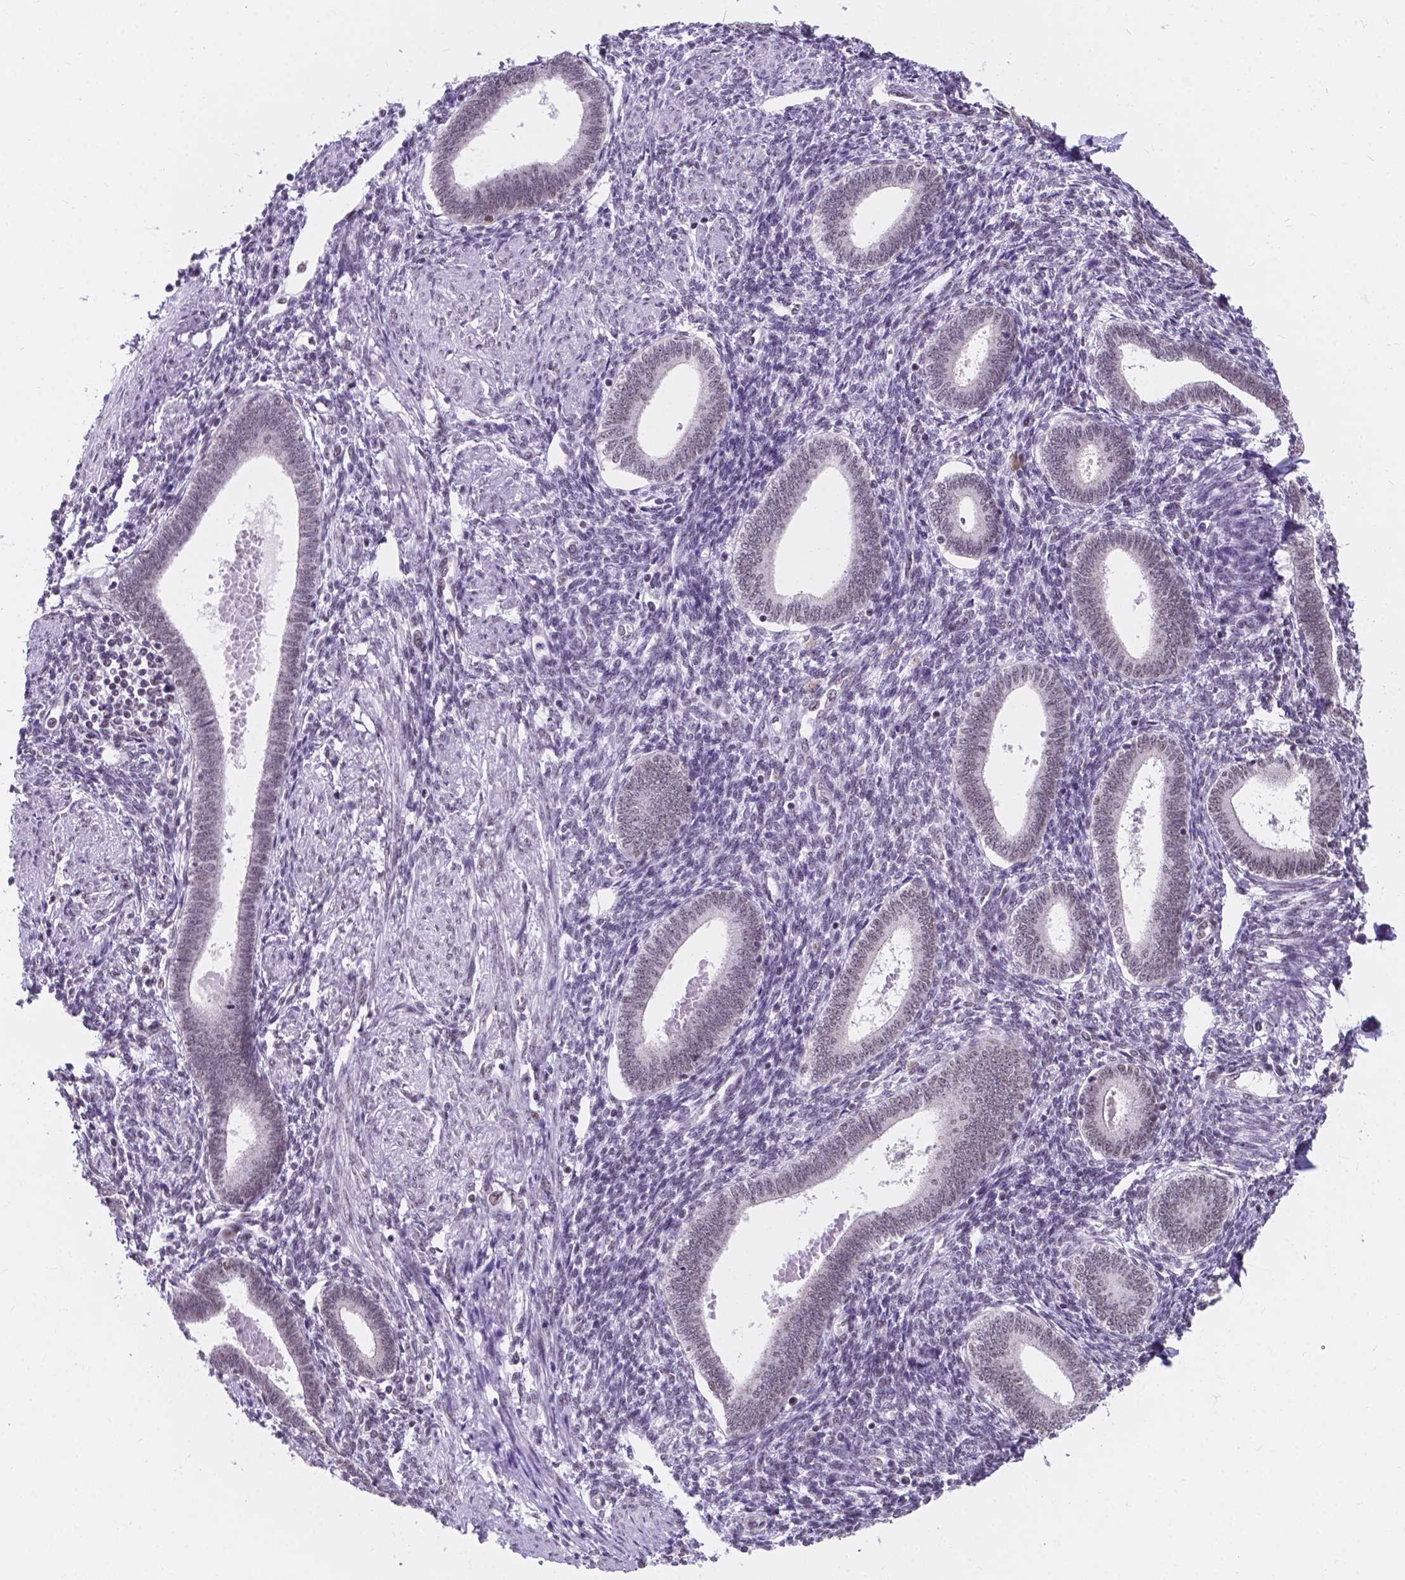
{"staining": {"intensity": "negative", "quantity": "none", "location": "none"}, "tissue": "endometrium", "cell_type": "Cells in endometrial stroma", "image_type": "normal", "snomed": [{"axis": "morphology", "description": "Normal tissue, NOS"}, {"axis": "topography", "description": "Endometrium"}], "caption": "Immunohistochemical staining of unremarkable human endometrium reveals no significant expression in cells in endometrial stroma. (IHC, brightfield microscopy, high magnification).", "gene": "BCAS2", "patient": {"sex": "female", "age": 42}}